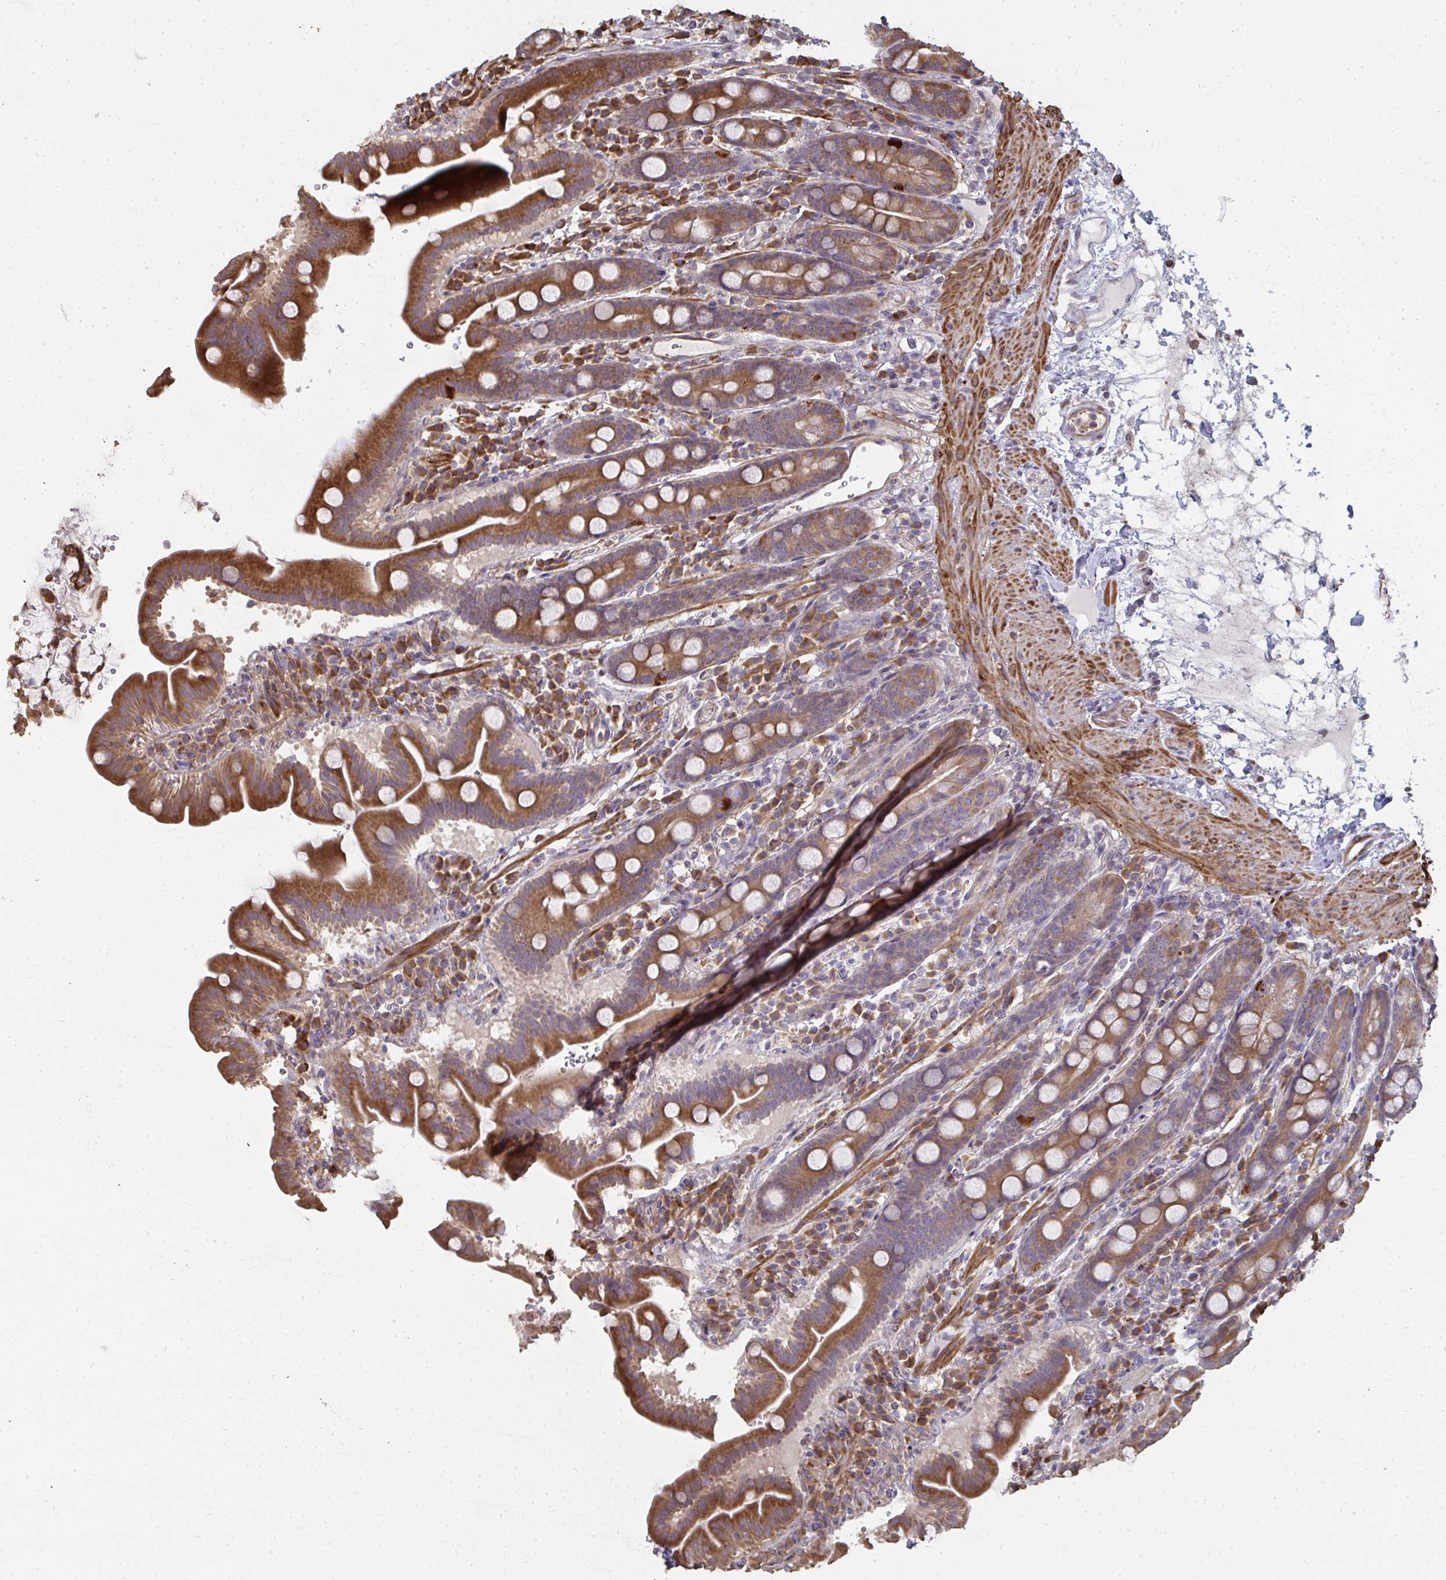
{"staining": {"intensity": "moderate", "quantity": ">75%", "location": "cytoplasmic/membranous"}, "tissue": "small intestine", "cell_type": "Glandular cells", "image_type": "normal", "snomed": [{"axis": "morphology", "description": "Normal tissue, NOS"}, {"axis": "topography", "description": "Small intestine"}], "caption": "Small intestine stained for a protein demonstrates moderate cytoplasmic/membranous positivity in glandular cells.", "gene": "ZFYVE28", "patient": {"sex": "male", "age": 26}}